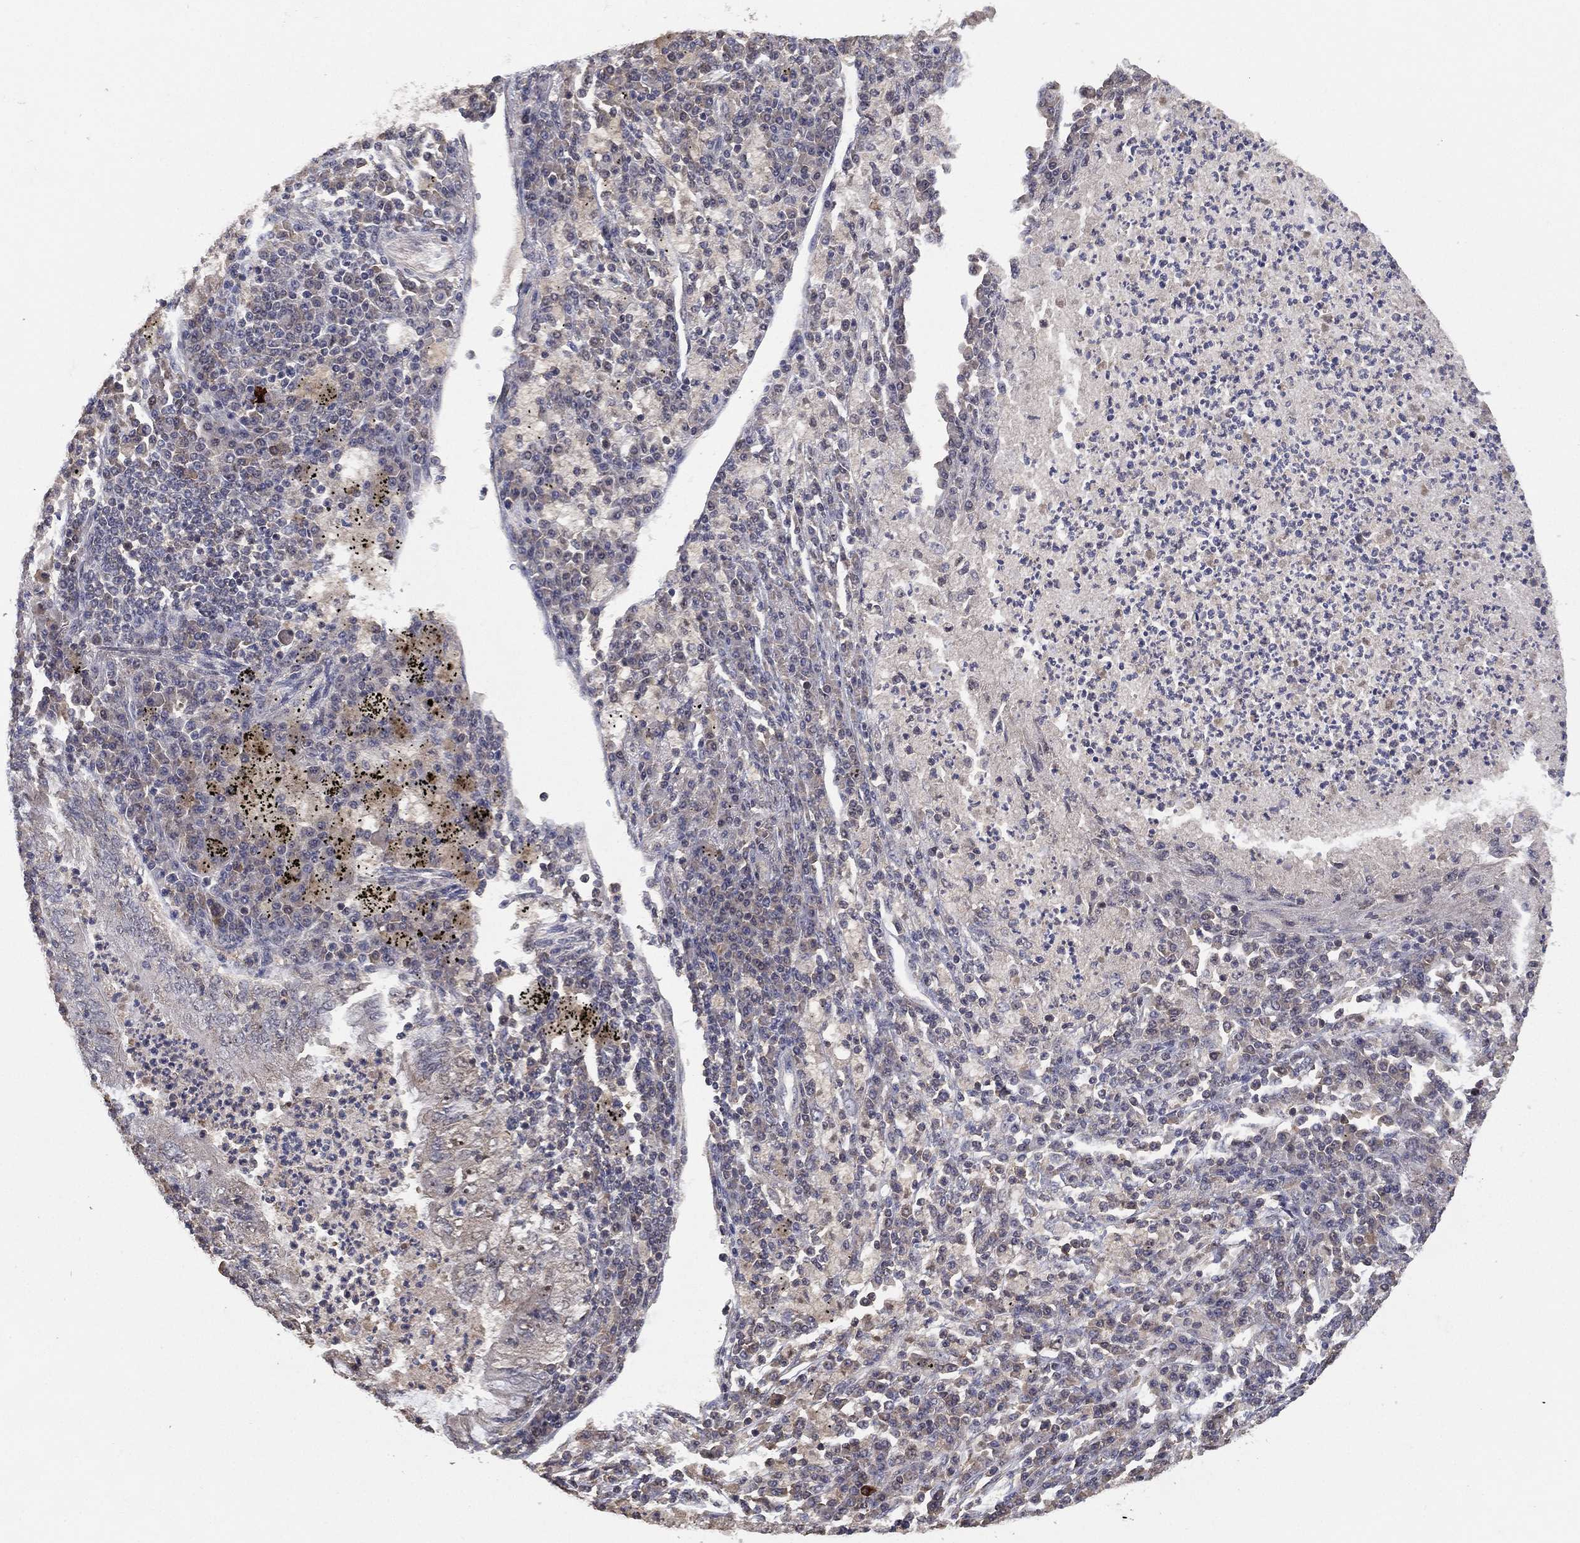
{"staining": {"intensity": "negative", "quantity": "none", "location": "none"}, "tissue": "lung cancer", "cell_type": "Tumor cells", "image_type": "cancer", "snomed": [{"axis": "morphology", "description": "Adenocarcinoma, NOS"}, {"axis": "topography", "description": "Lung"}], "caption": "This is a histopathology image of IHC staining of lung adenocarcinoma, which shows no expression in tumor cells. (DAB immunohistochemistry visualized using brightfield microscopy, high magnification).", "gene": "NELFCD", "patient": {"sex": "female", "age": 73}}